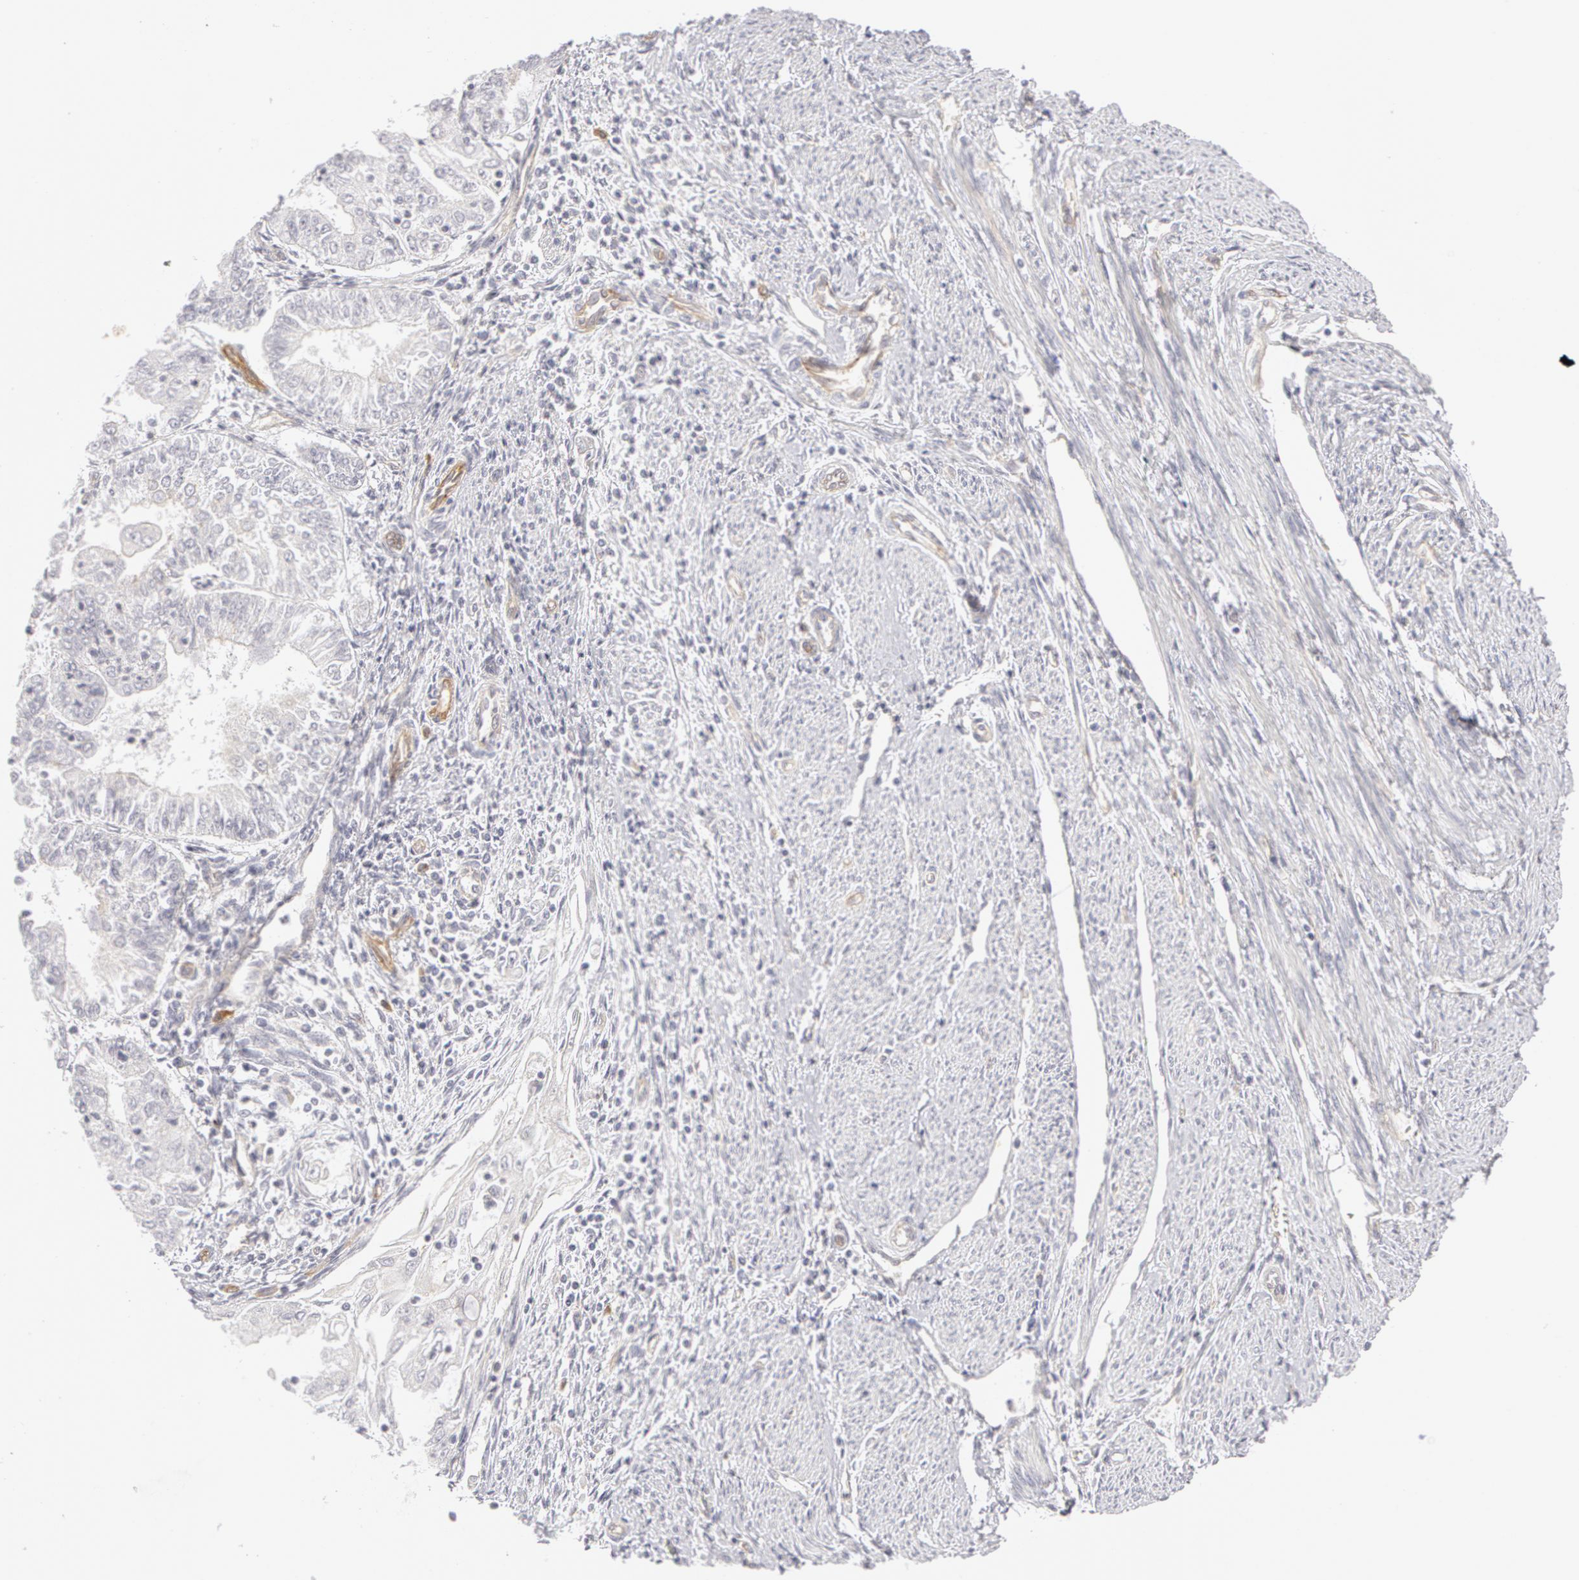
{"staining": {"intensity": "negative", "quantity": "none", "location": "none"}, "tissue": "endometrial cancer", "cell_type": "Tumor cells", "image_type": "cancer", "snomed": [{"axis": "morphology", "description": "Adenocarcinoma, NOS"}, {"axis": "topography", "description": "Endometrium"}], "caption": "The micrograph demonstrates no significant expression in tumor cells of endometrial adenocarcinoma. Brightfield microscopy of immunohistochemistry (IHC) stained with DAB (brown) and hematoxylin (blue), captured at high magnification.", "gene": "ABCB1", "patient": {"sex": "female", "age": 75}}